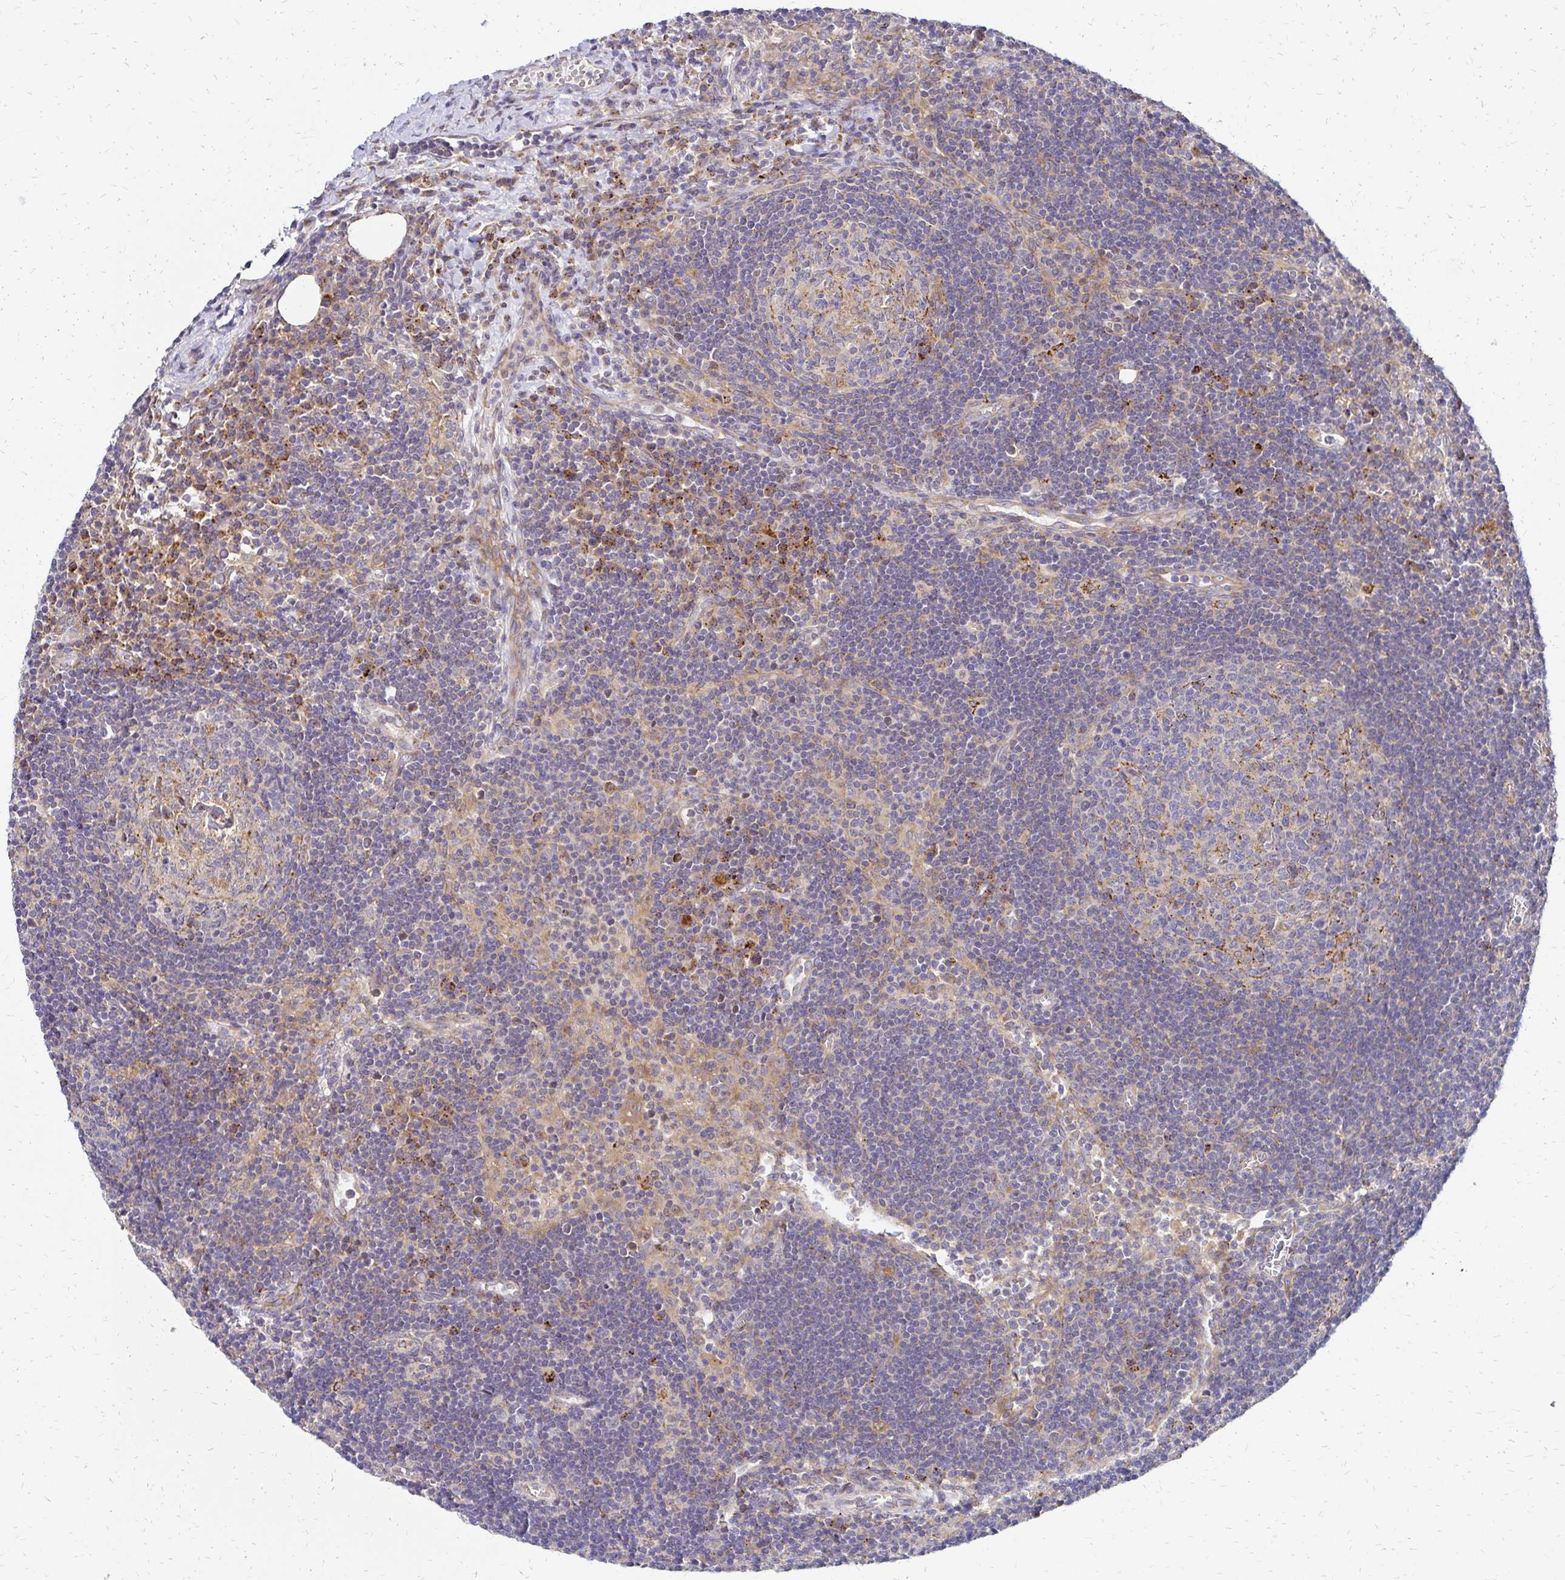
{"staining": {"intensity": "weak", "quantity": "25%-75%", "location": "cytoplasmic/membranous"}, "tissue": "lymph node", "cell_type": "Germinal center cells", "image_type": "normal", "snomed": [{"axis": "morphology", "description": "Normal tissue, NOS"}, {"axis": "topography", "description": "Lymph node"}], "caption": "The image exhibits staining of unremarkable lymph node, revealing weak cytoplasmic/membranous protein positivity (brown color) within germinal center cells. Immunohistochemistry (ihc) stains the protein of interest in brown and the nuclei are stained blue.", "gene": "IDUA", "patient": {"sex": "male", "age": 67}}